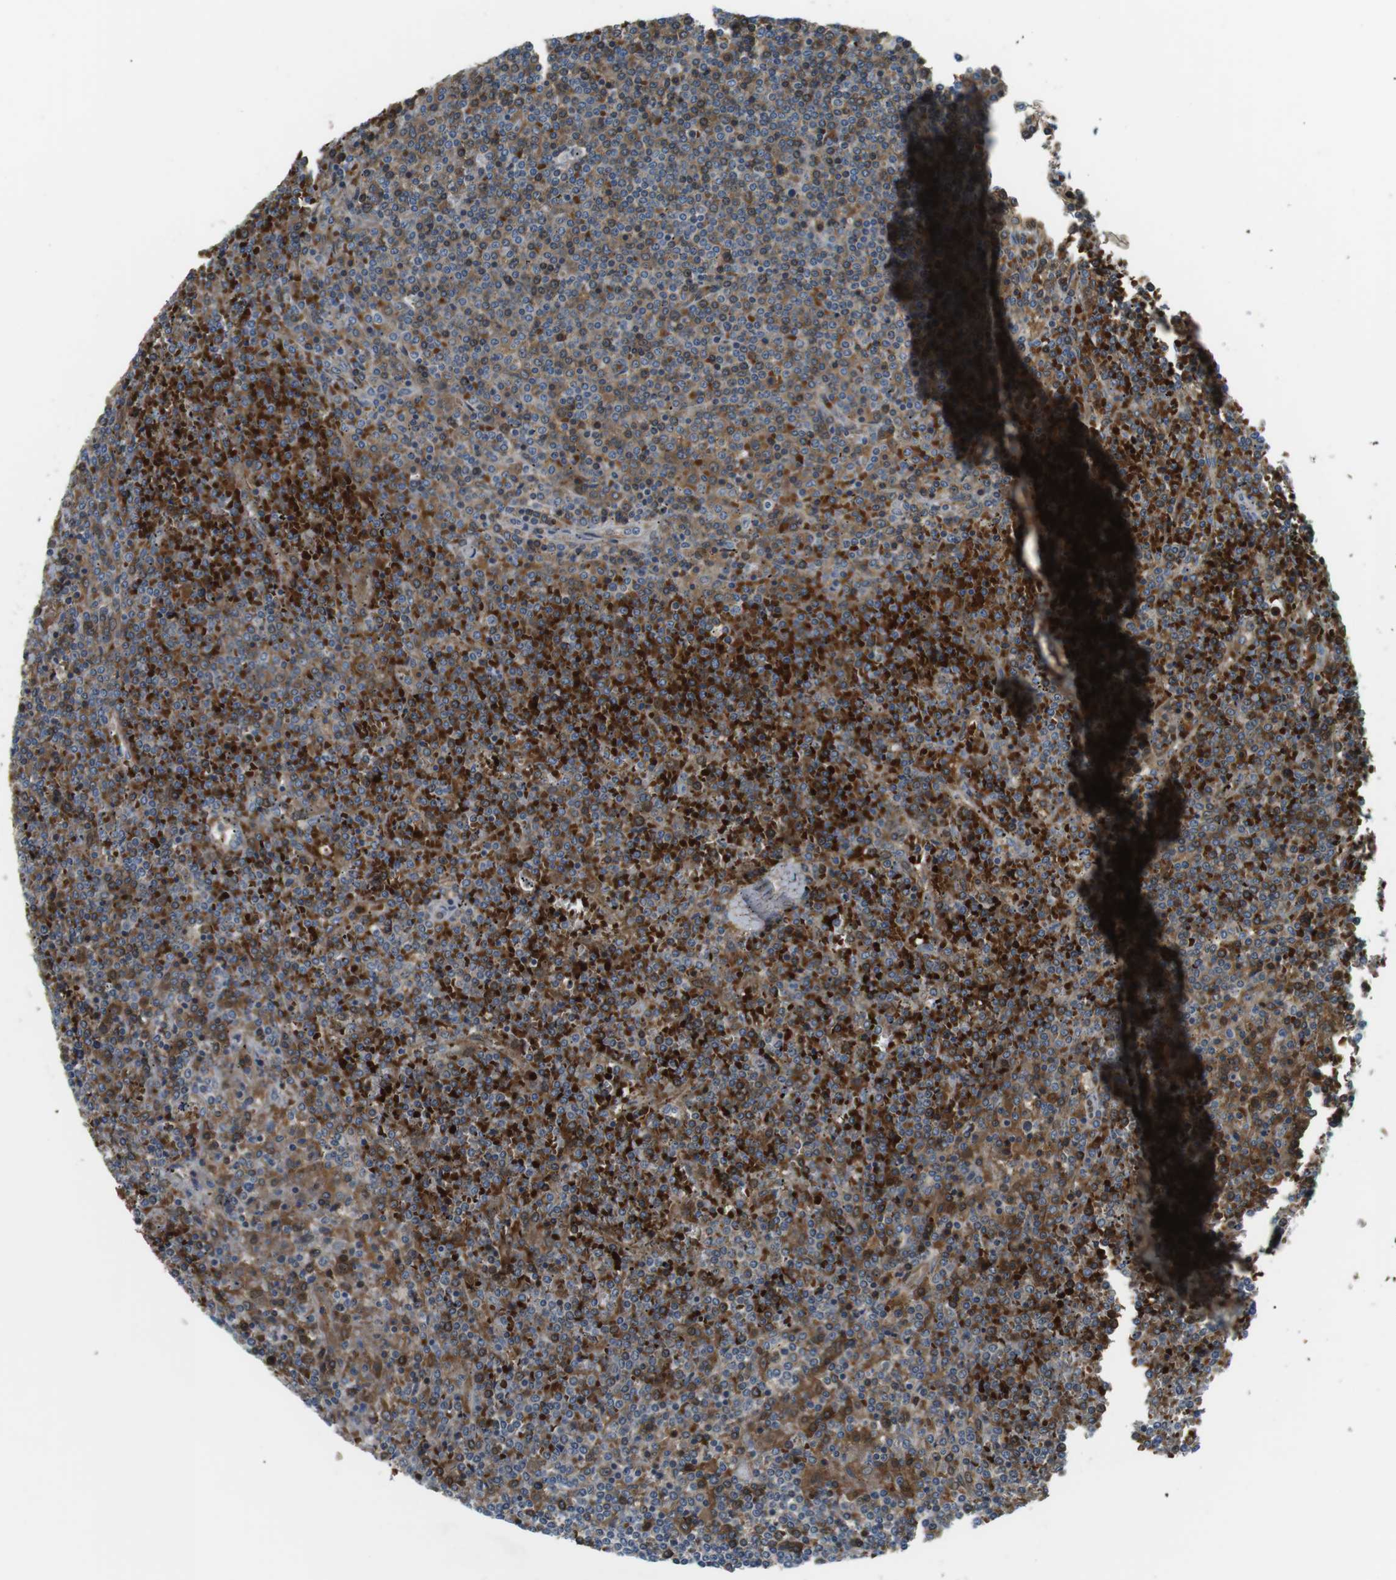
{"staining": {"intensity": "moderate", "quantity": "25%-75%", "location": "cytoplasmic/membranous"}, "tissue": "lymphoma", "cell_type": "Tumor cells", "image_type": "cancer", "snomed": [{"axis": "morphology", "description": "Malignant lymphoma, non-Hodgkin's type, Low grade"}, {"axis": "topography", "description": "Spleen"}], "caption": "Approximately 25%-75% of tumor cells in human malignant lymphoma, non-Hodgkin's type (low-grade) exhibit moderate cytoplasmic/membranous protein staining as visualized by brown immunohistochemical staining.", "gene": "WSCD1", "patient": {"sex": "female", "age": 19}}